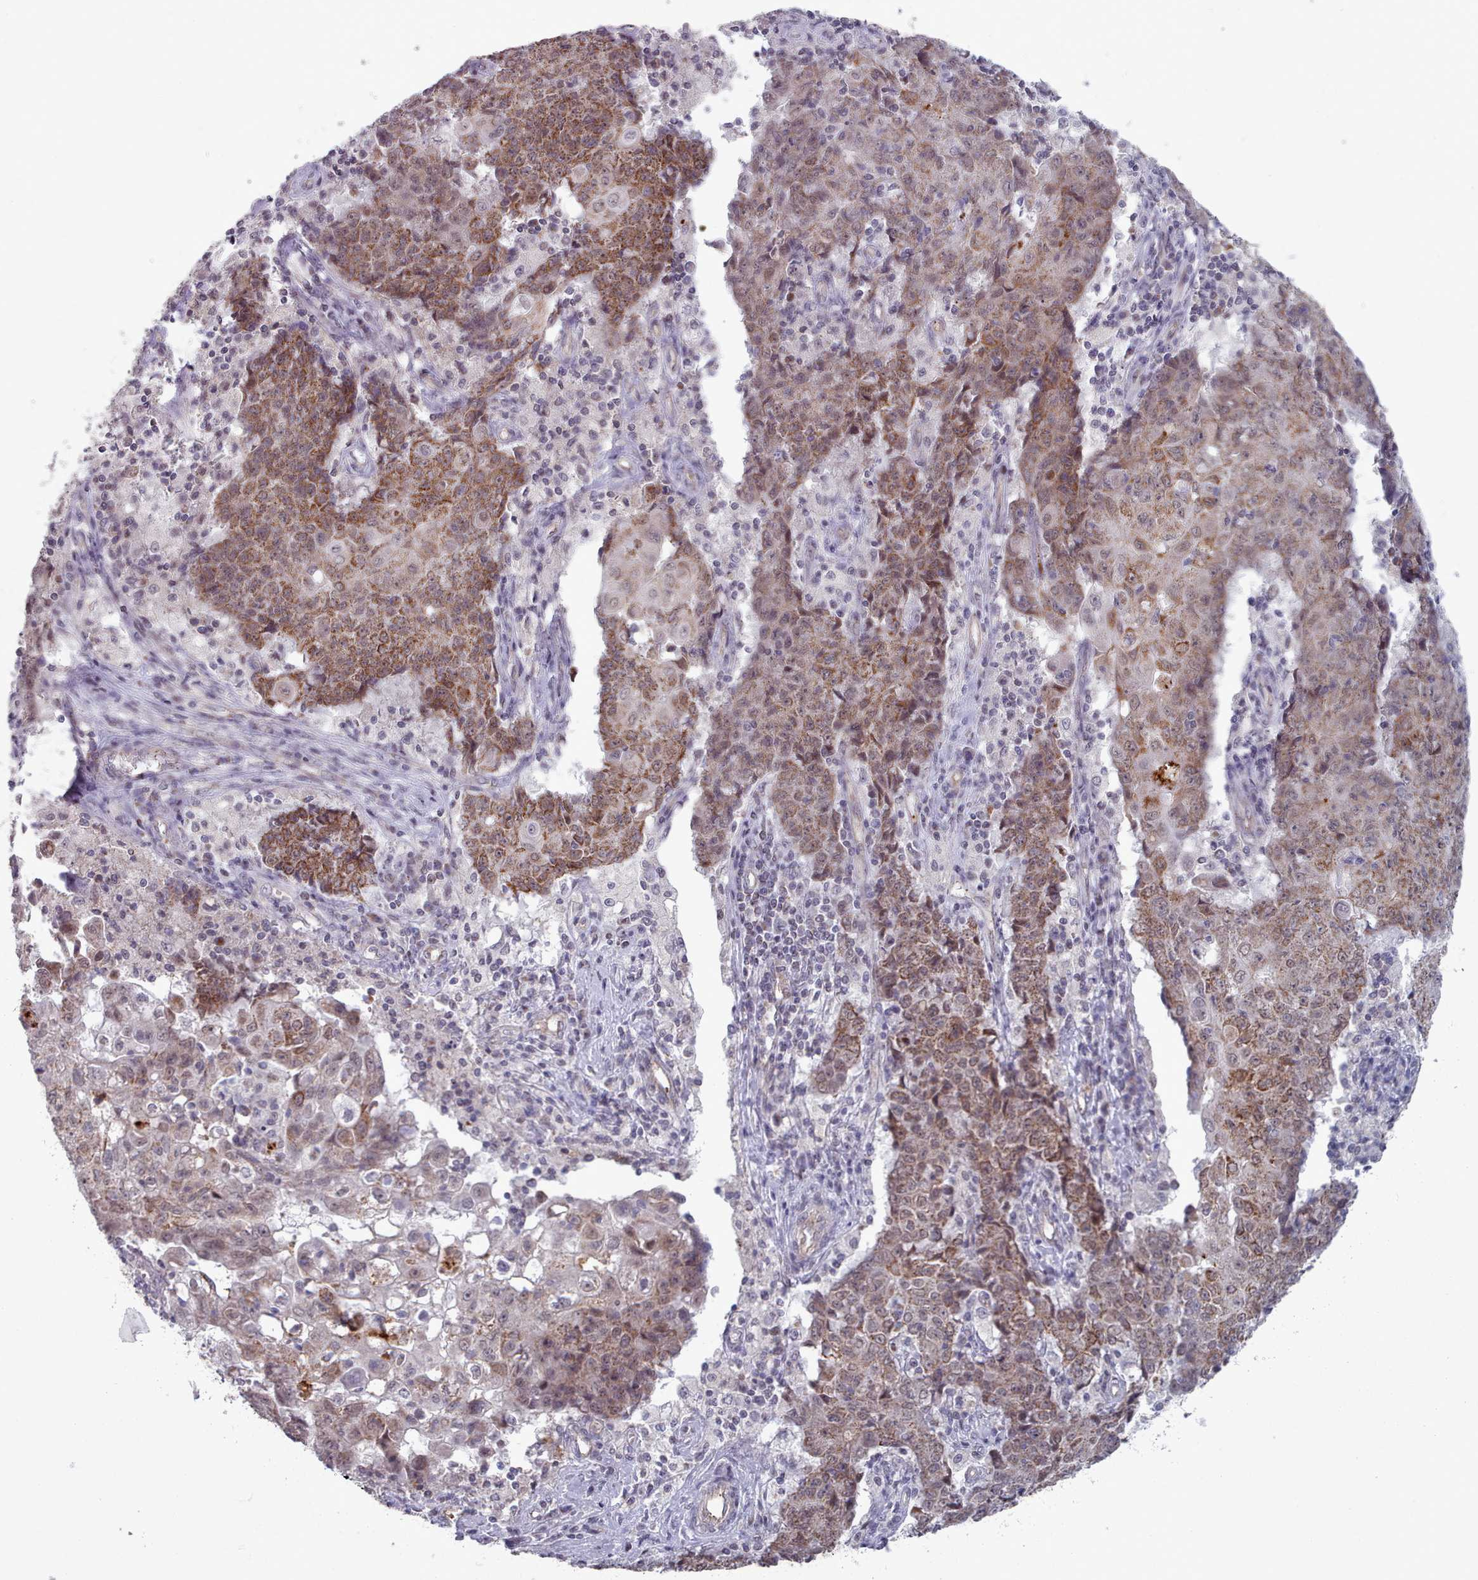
{"staining": {"intensity": "moderate", "quantity": ">75%", "location": "cytoplasmic/membranous,nuclear"}, "tissue": "ovarian cancer", "cell_type": "Tumor cells", "image_type": "cancer", "snomed": [{"axis": "morphology", "description": "Carcinoma, endometroid"}, {"axis": "topography", "description": "Ovary"}], "caption": "A medium amount of moderate cytoplasmic/membranous and nuclear expression is appreciated in about >75% of tumor cells in endometroid carcinoma (ovarian) tissue.", "gene": "TRARG1", "patient": {"sex": "female", "age": 42}}